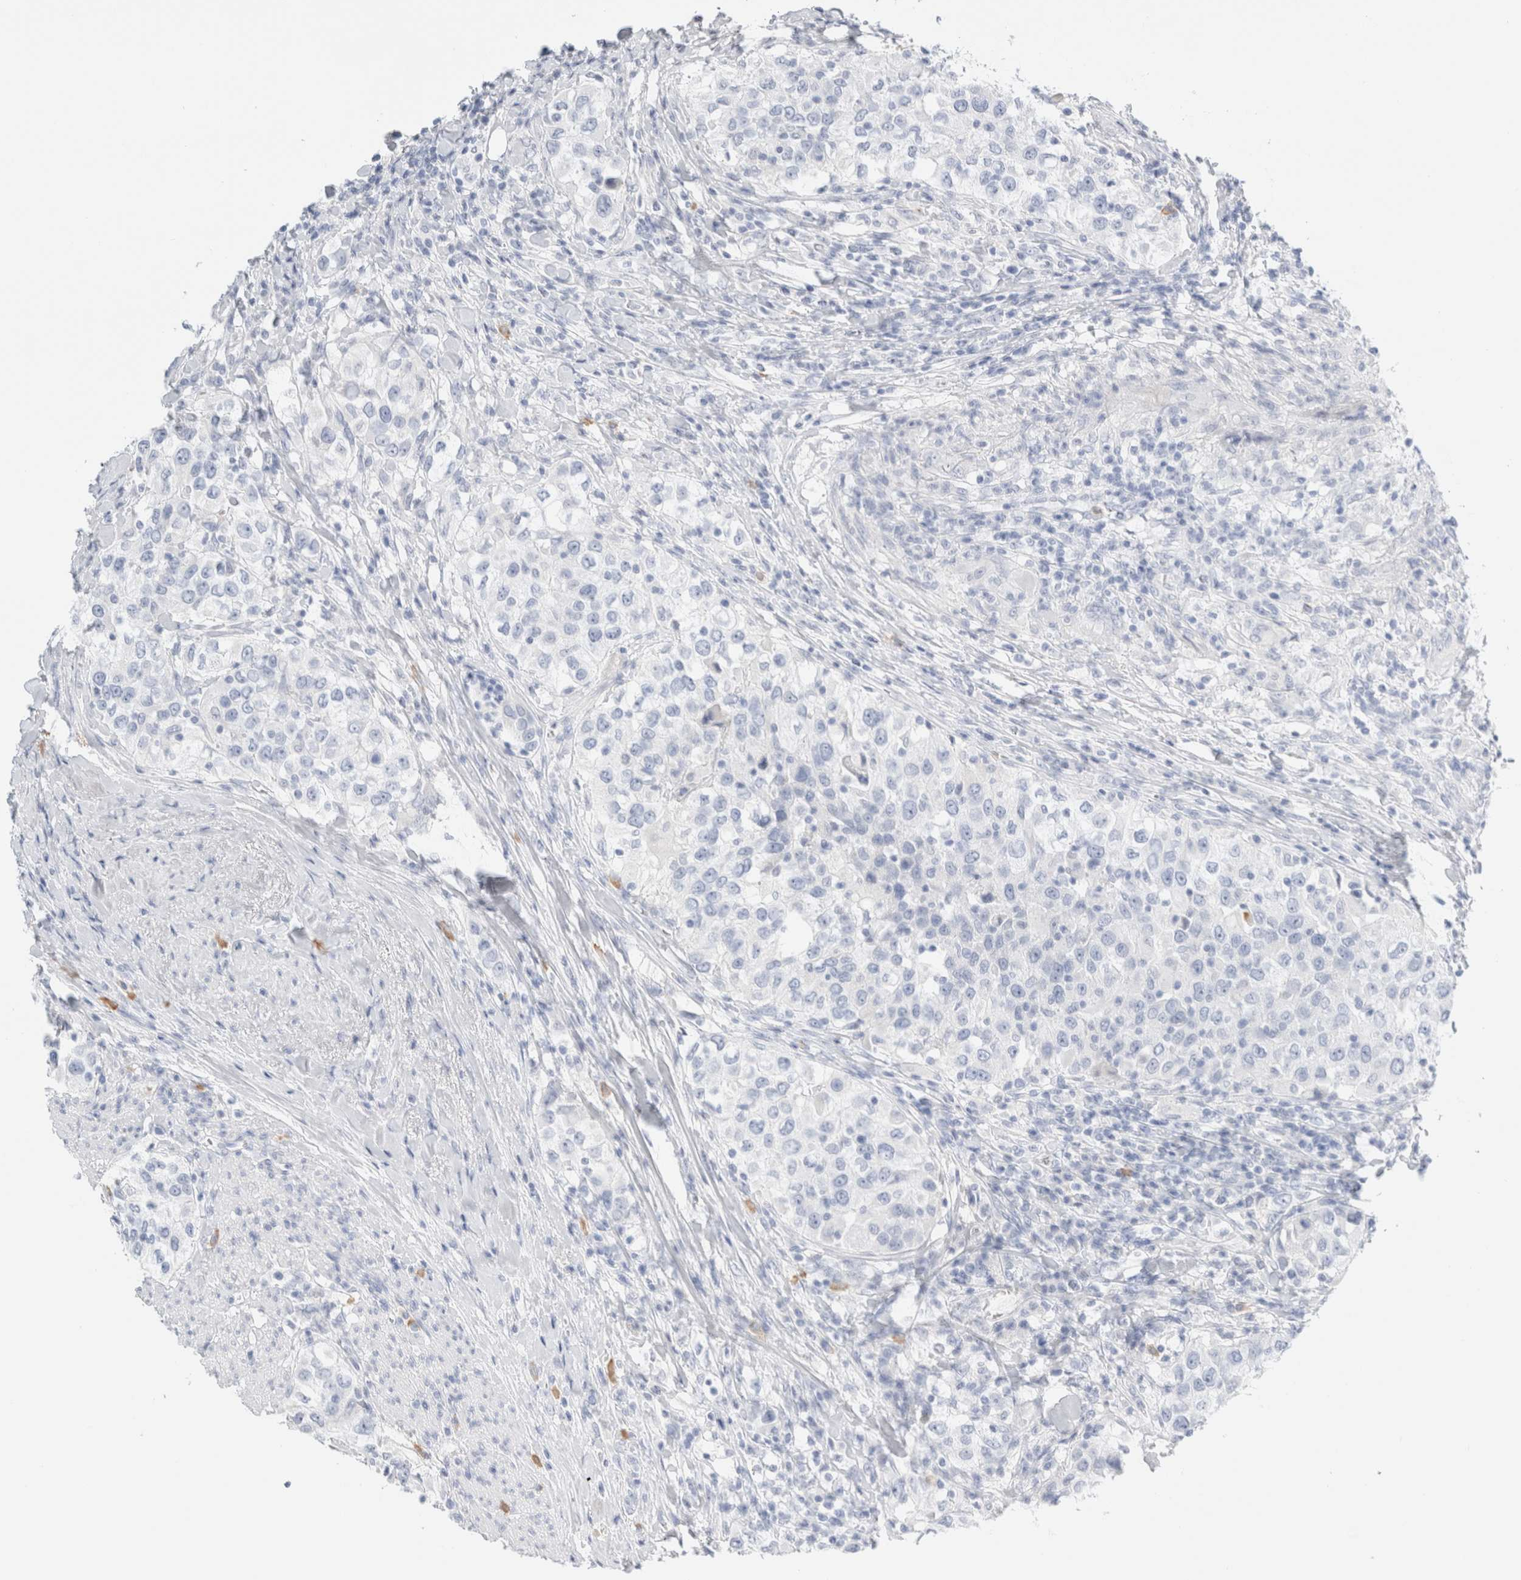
{"staining": {"intensity": "negative", "quantity": "none", "location": "none"}, "tissue": "urothelial cancer", "cell_type": "Tumor cells", "image_type": "cancer", "snomed": [{"axis": "morphology", "description": "Urothelial carcinoma, High grade"}, {"axis": "topography", "description": "Urinary bladder"}], "caption": "Image shows no protein positivity in tumor cells of urothelial carcinoma (high-grade) tissue.", "gene": "ARG1", "patient": {"sex": "female", "age": 80}}